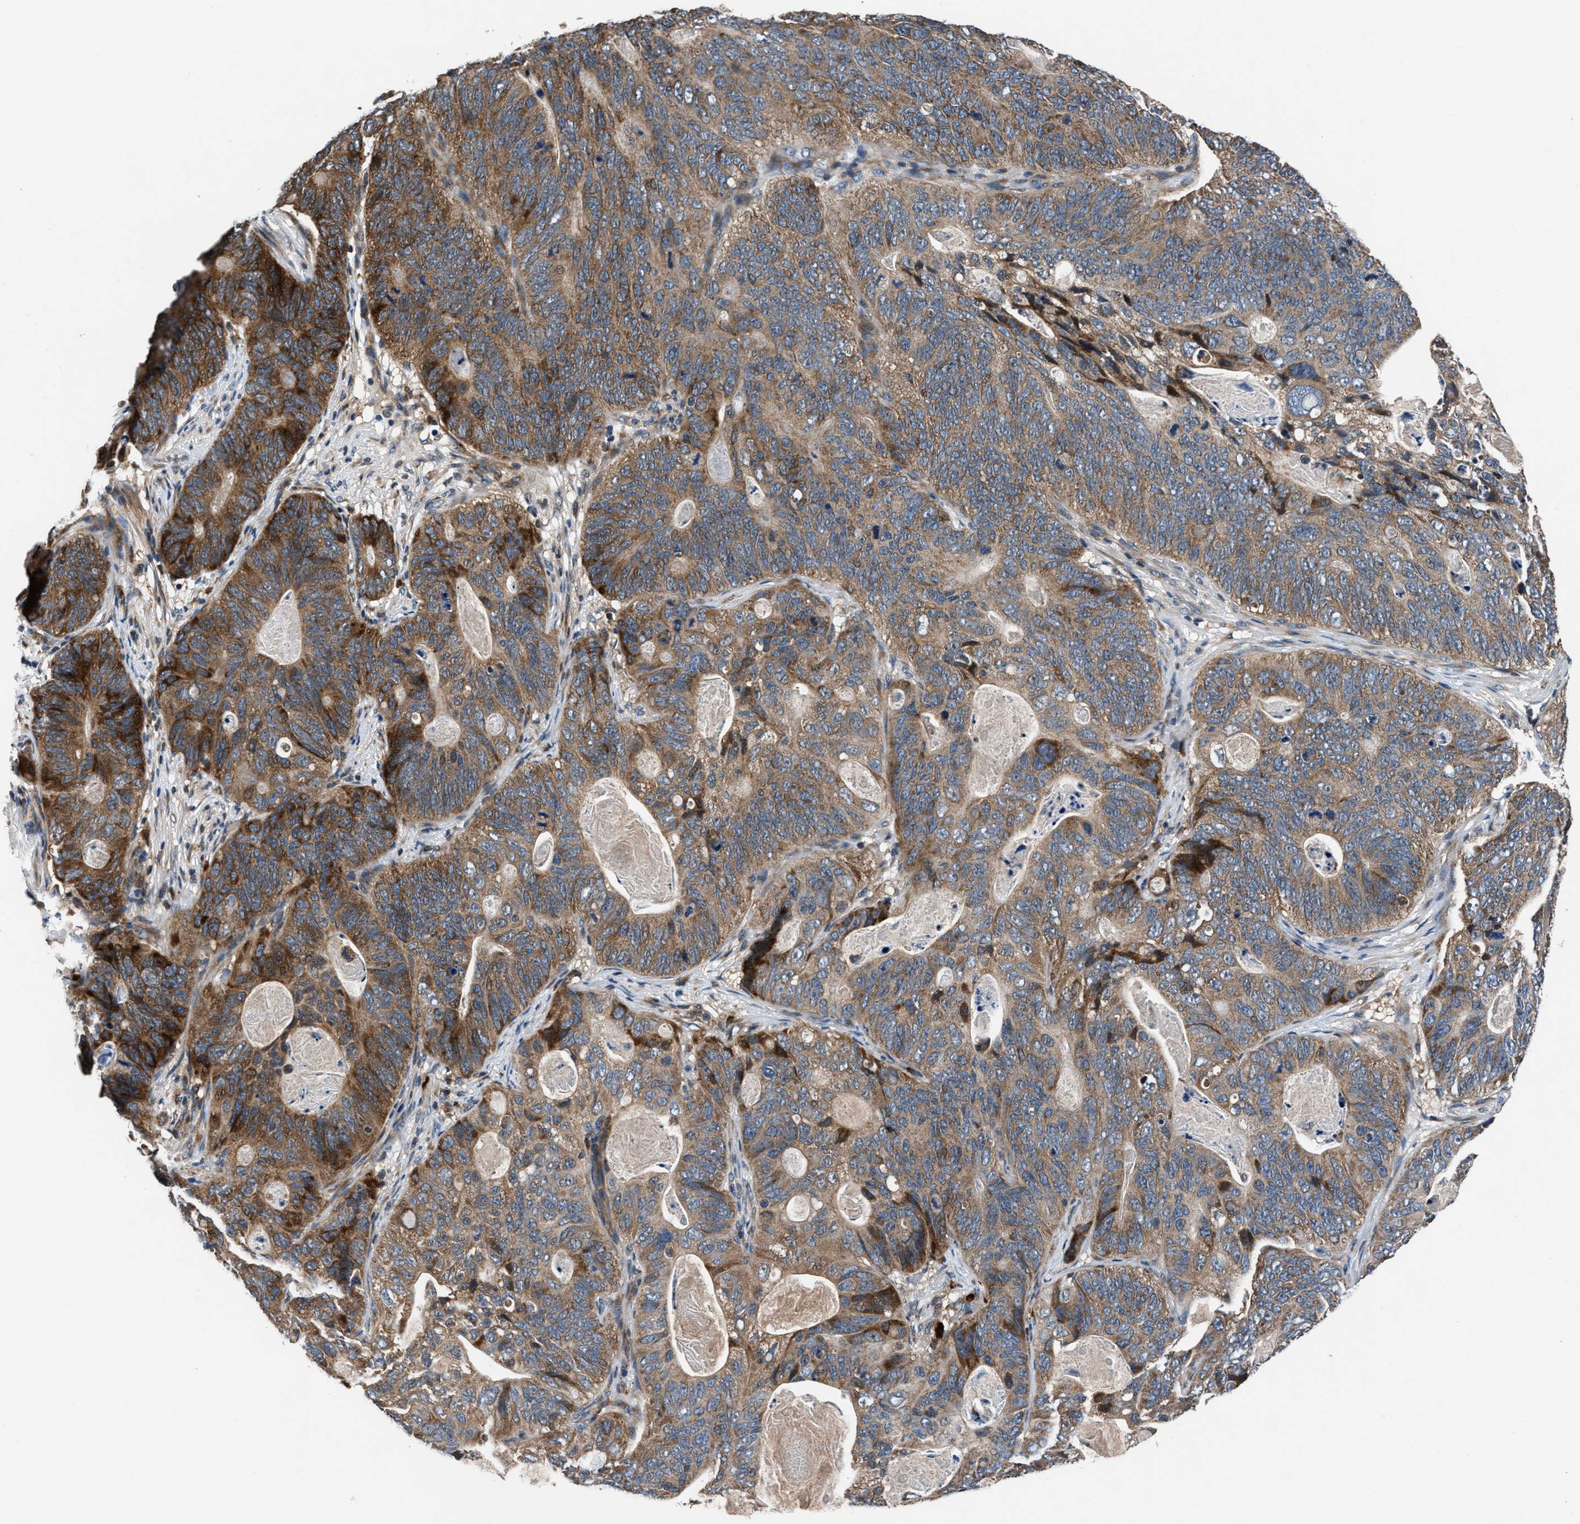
{"staining": {"intensity": "moderate", "quantity": ">75%", "location": "cytoplasmic/membranous"}, "tissue": "stomach cancer", "cell_type": "Tumor cells", "image_type": "cancer", "snomed": [{"axis": "morphology", "description": "Normal tissue, NOS"}, {"axis": "morphology", "description": "Adenocarcinoma, NOS"}, {"axis": "topography", "description": "Stomach"}], "caption": "Stomach cancer (adenocarcinoma) stained with a protein marker displays moderate staining in tumor cells.", "gene": "FAM221A", "patient": {"sex": "female", "age": 89}}